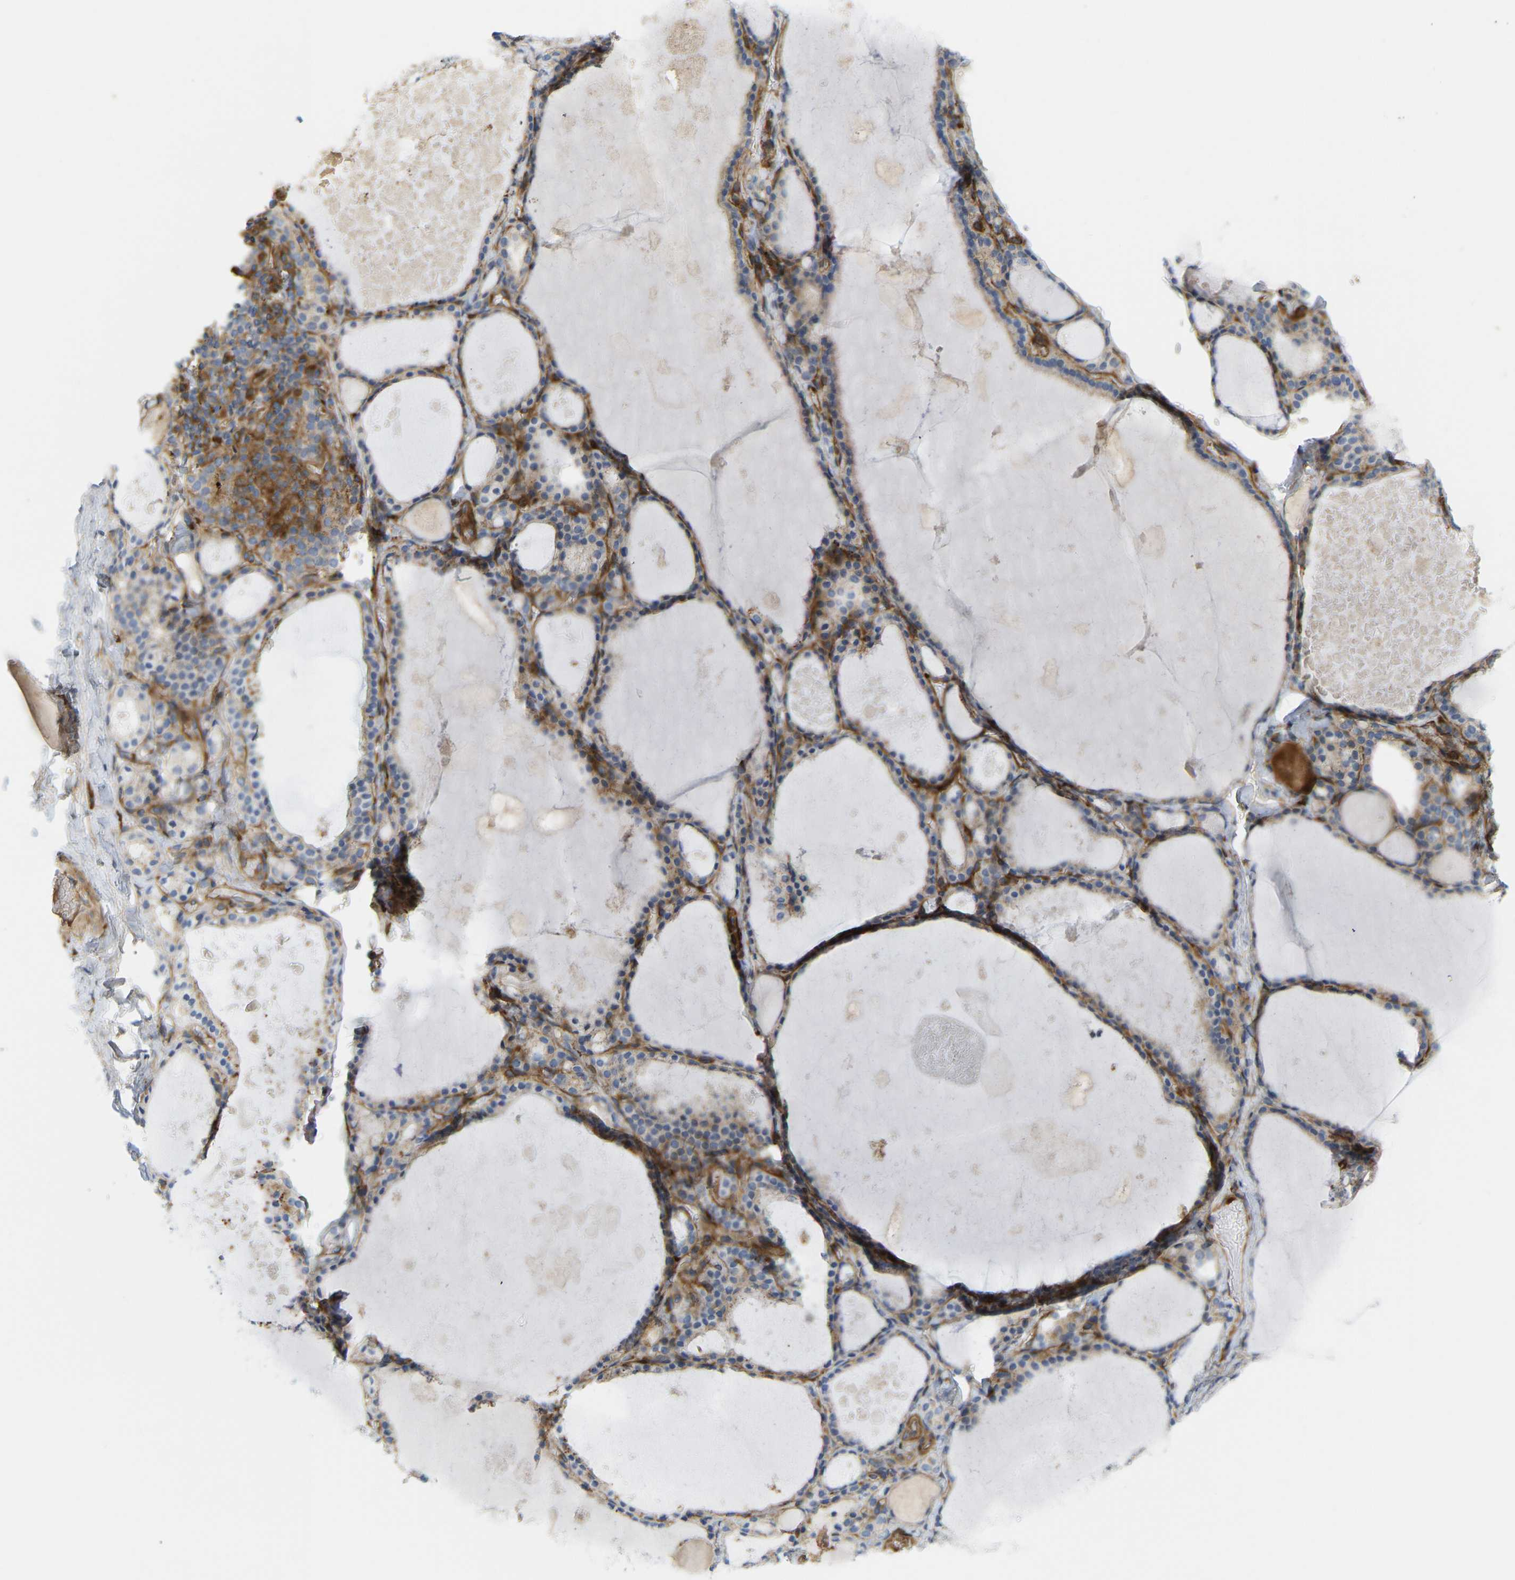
{"staining": {"intensity": "moderate", "quantity": "25%-75%", "location": "cytoplasmic/membranous"}, "tissue": "thyroid gland", "cell_type": "Glandular cells", "image_type": "normal", "snomed": [{"axis": "morphology", "description": "Normal tissue, NOS"}, {"axis": "topography", "description": "Thyroid gland"}], "caption": "An image of human thyroid gland stained for a protein reveals moderate cytoplasmic/membranous brown staining in glandular cells.", "gene": "PICALM", "patient": {"sex": "male", "age": 56}}